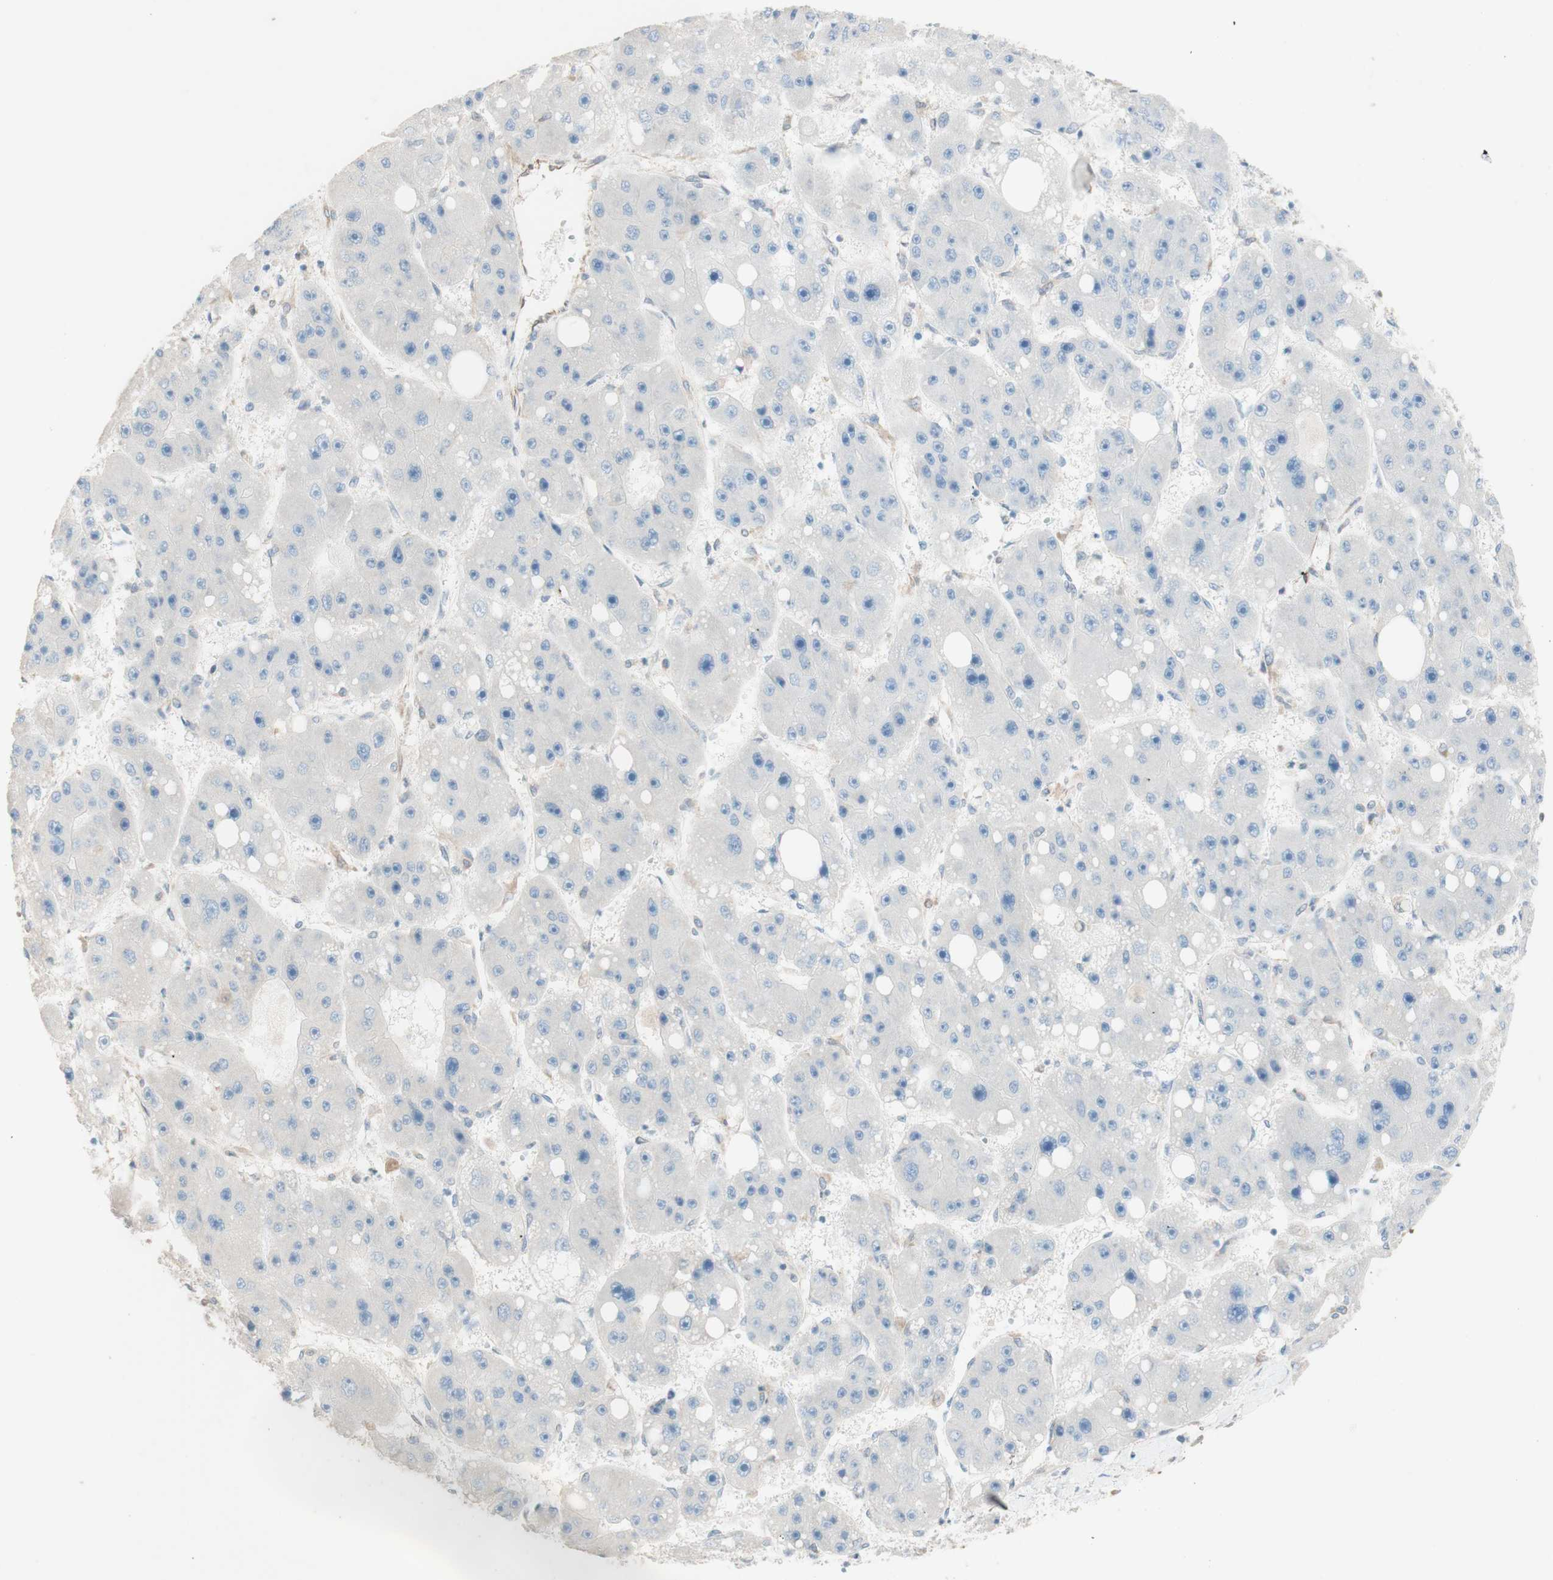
{"staining": {"intensity": "negative", "quantity": "none", "location": "none"}, "tissue": "liver cancer", "cell_type": "Tumor cells", "image_type": "cancer", "snomed": [{"axis": "morphology", "description": "Carcinoma, Hepatocellular, NOS"}, {"axis": "topography", "description": "Liver"}], "caption": "This is a photomicrograph of immunohistochemistry (IHC) staining of liver hepatocellular carcinoma, which shows no staining in tumor cells. Brightfield microscopy of immunohistochemistry stained with DAB (brown) and hematoxylin (blue), captured at high magnification.", "gene": "COMT", "patient": {"sex": "female", "age": 61}}